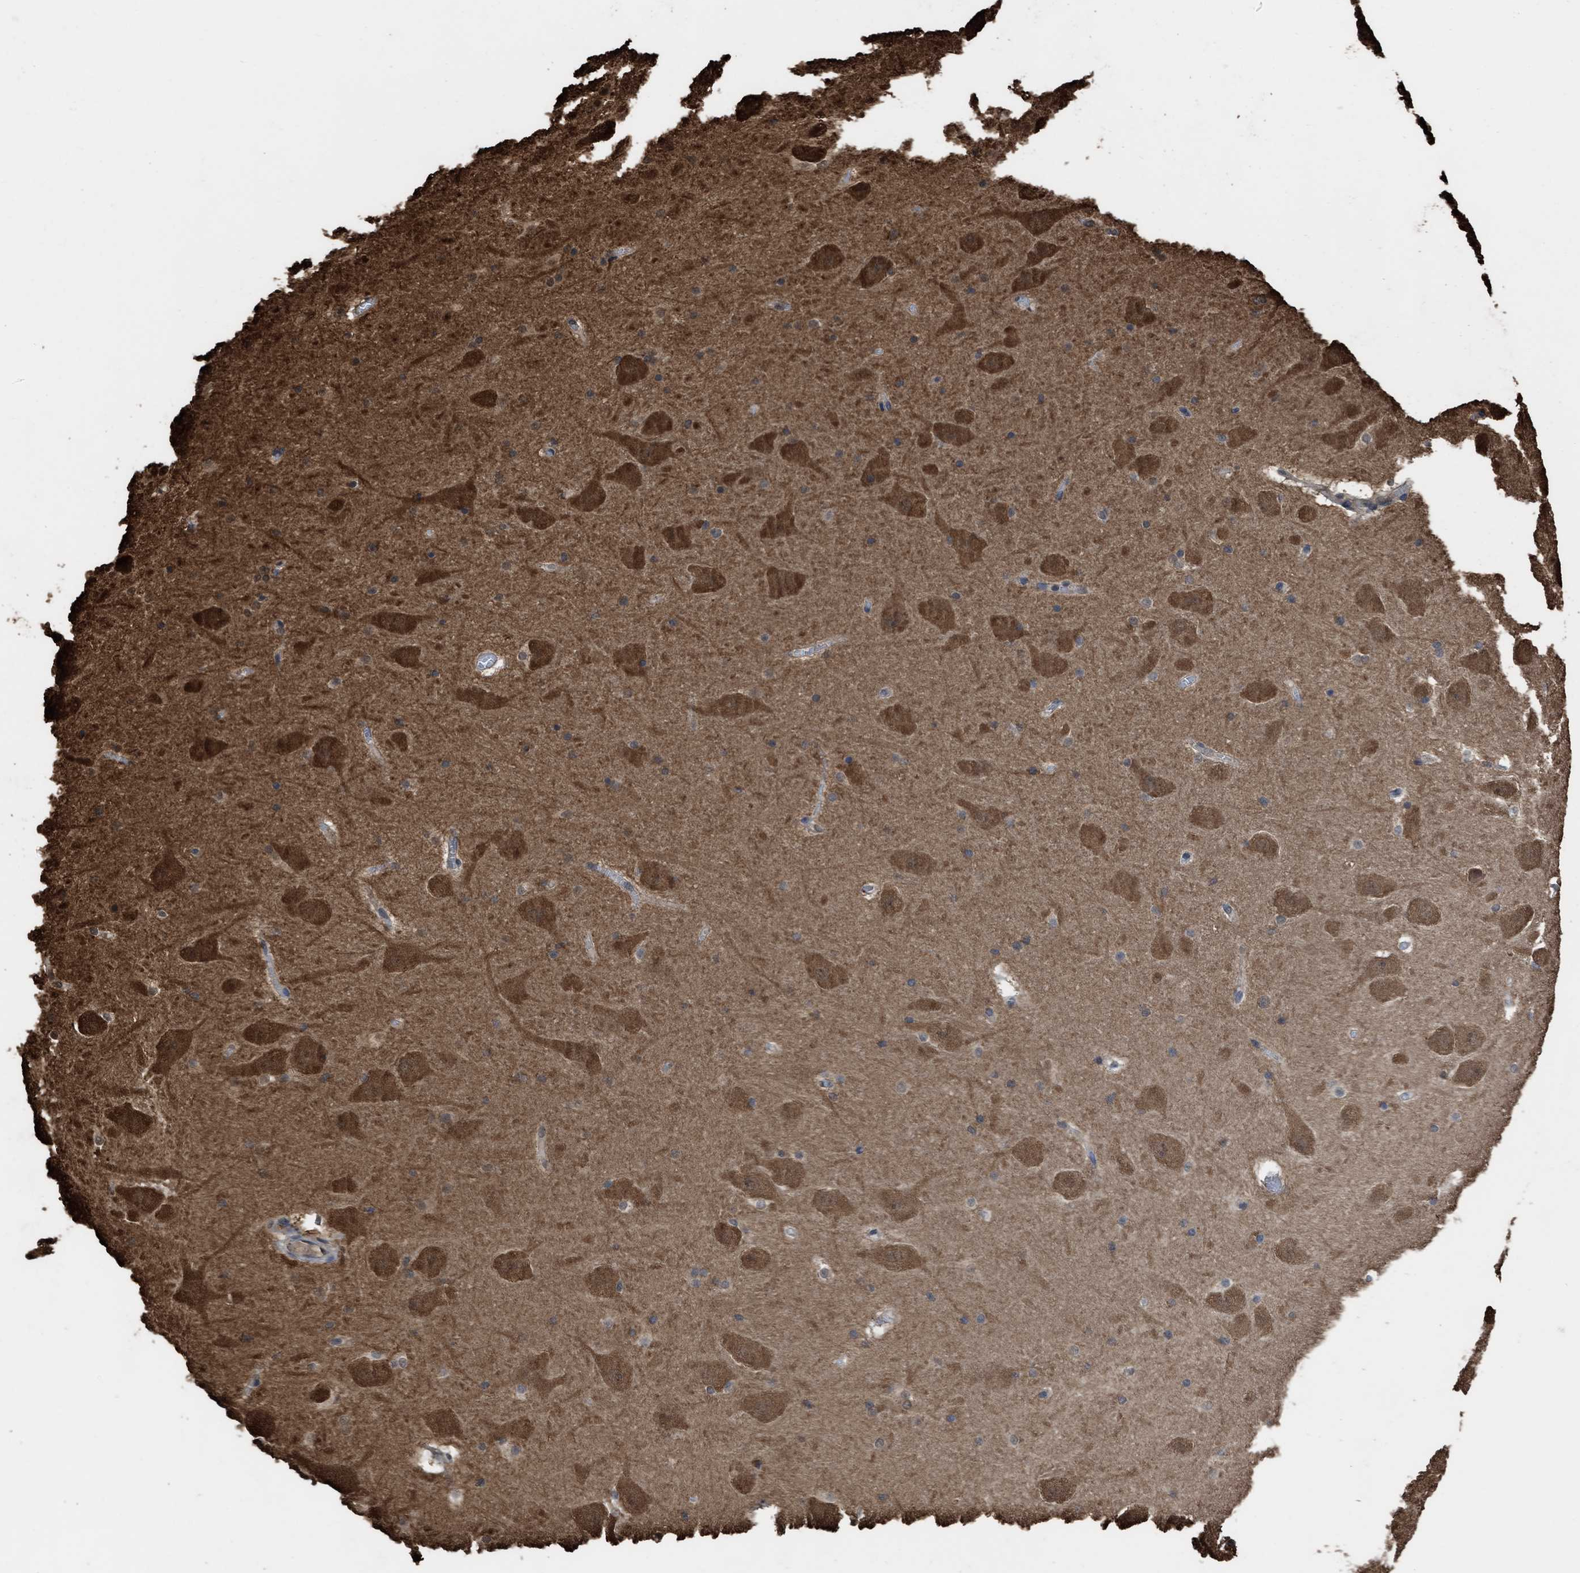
{"staining": {"intensity": "moderate", "quantity": "<25%", "location": "cytoplasmic/membranous"}, "tissue": "hippocampus", "cell_type": "Glial cells", "image_type": "normal", "snomed": [{"axis": "morphology", "description": "Normal tissue, NOS"}, {"axis": "topography", "description": "Hippocampus"}], "caption": "IHC staining of unremarkable hippocampus, which reveals low levels of moderate cytoplasmic/membranous staining in approximately <25% of glial cells indicating moderate cytoplasmic/membranous protein positivity. The staining was performed using DAB (3,3'-diaminobenzidine) (brown) for protein detection and nuclei were counterstained in hematoxylin (blue).", "gene": "YWHAG", "patient": {"sex": "male", "age": 45}}